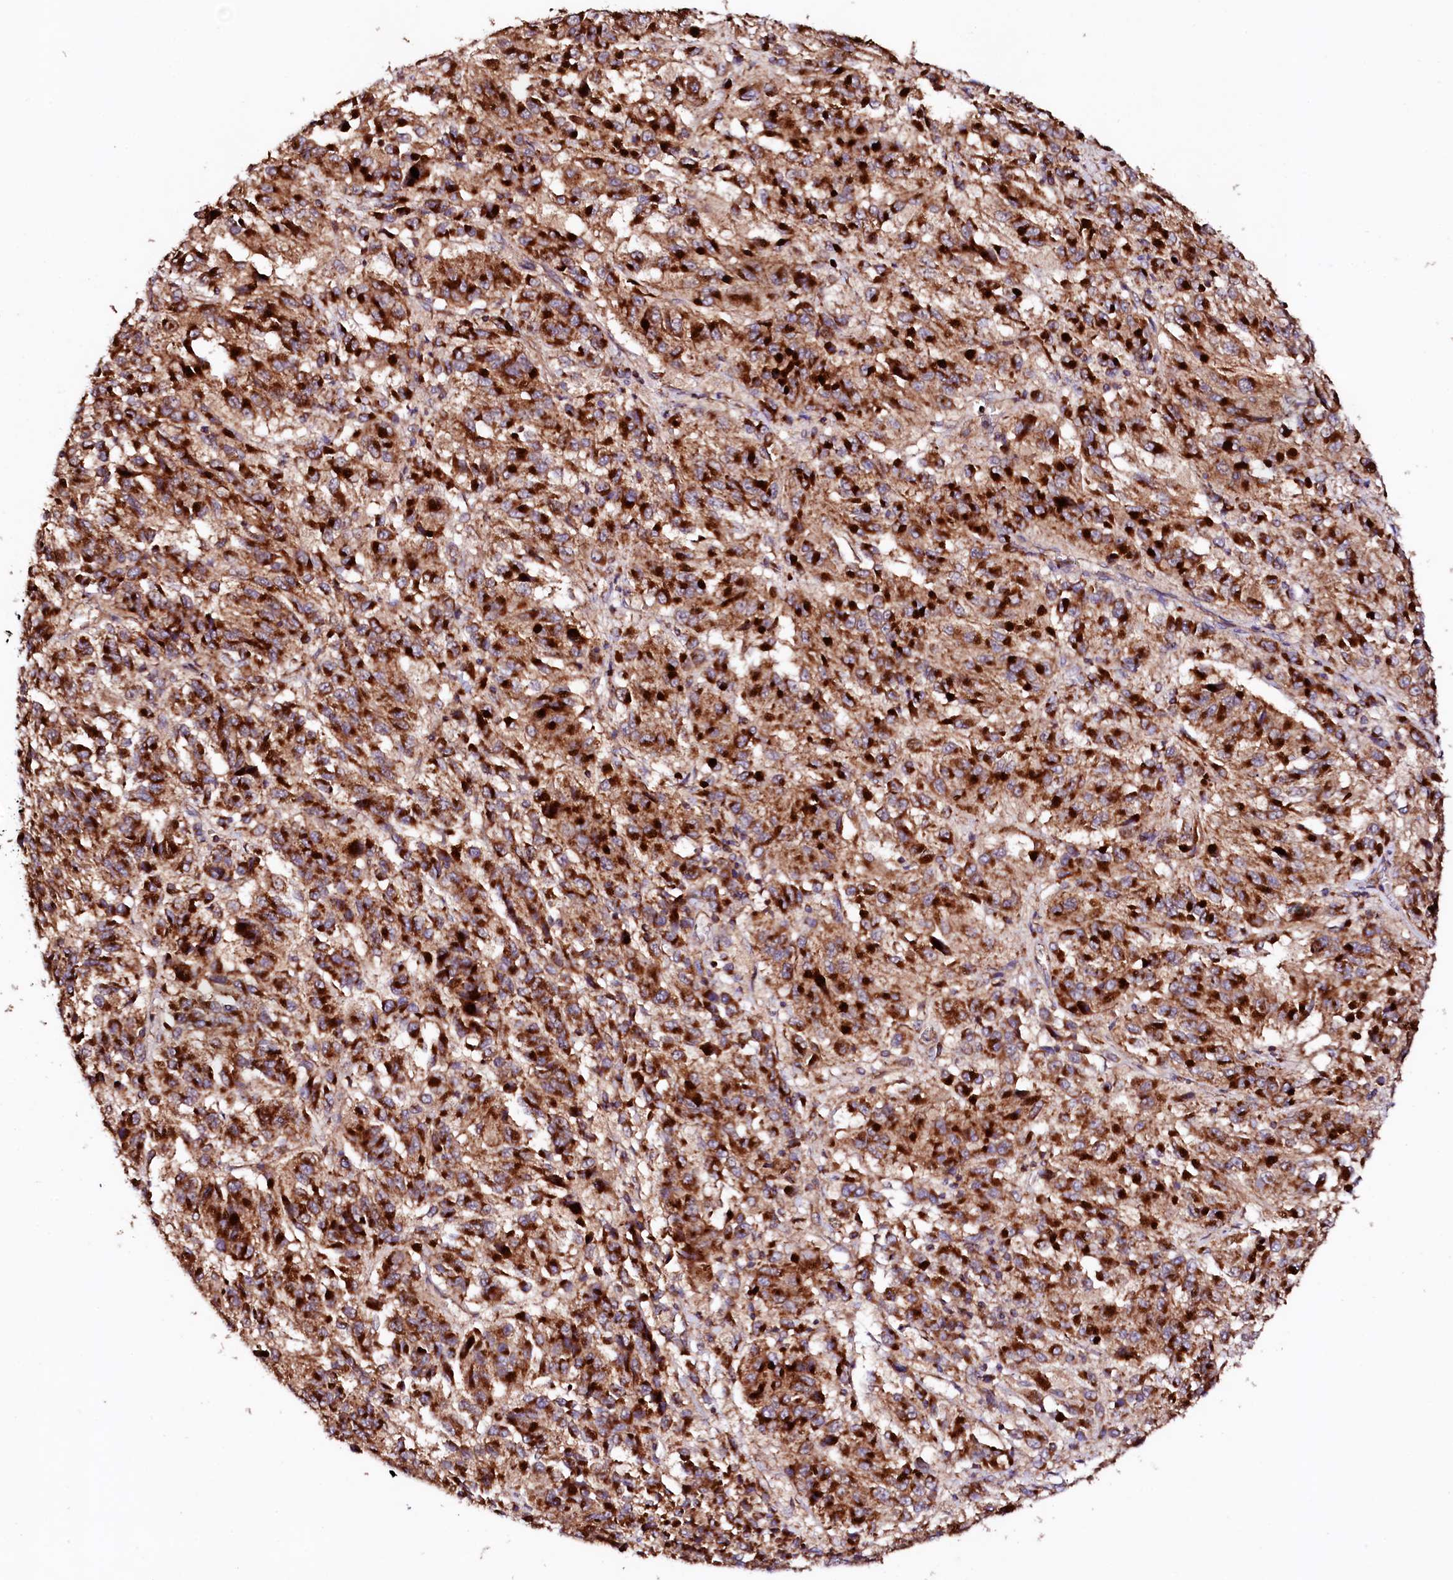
{"staining": {"intensity": "strong", "quantity": ">75%", "location": "cytoplasmic/membranous"}, "tissue": "melanoma", "cell_type": "Tumor cells", "image_type": "cancer", "snomed": [{"axis": "morphology", "description": "Malignant melanoma, Metastatic site"}, {"axis": "topography", "description": "Lung"}], "caption": "Malignant melanoma (metastatic site) was stained to show a protein in brown. There is high levels of strong cytoplasmic/membranous staining in approximately >75% of tumor cells.", "gene": "ST3GAL1", "patient": {"sex": "male", "age": 64}}